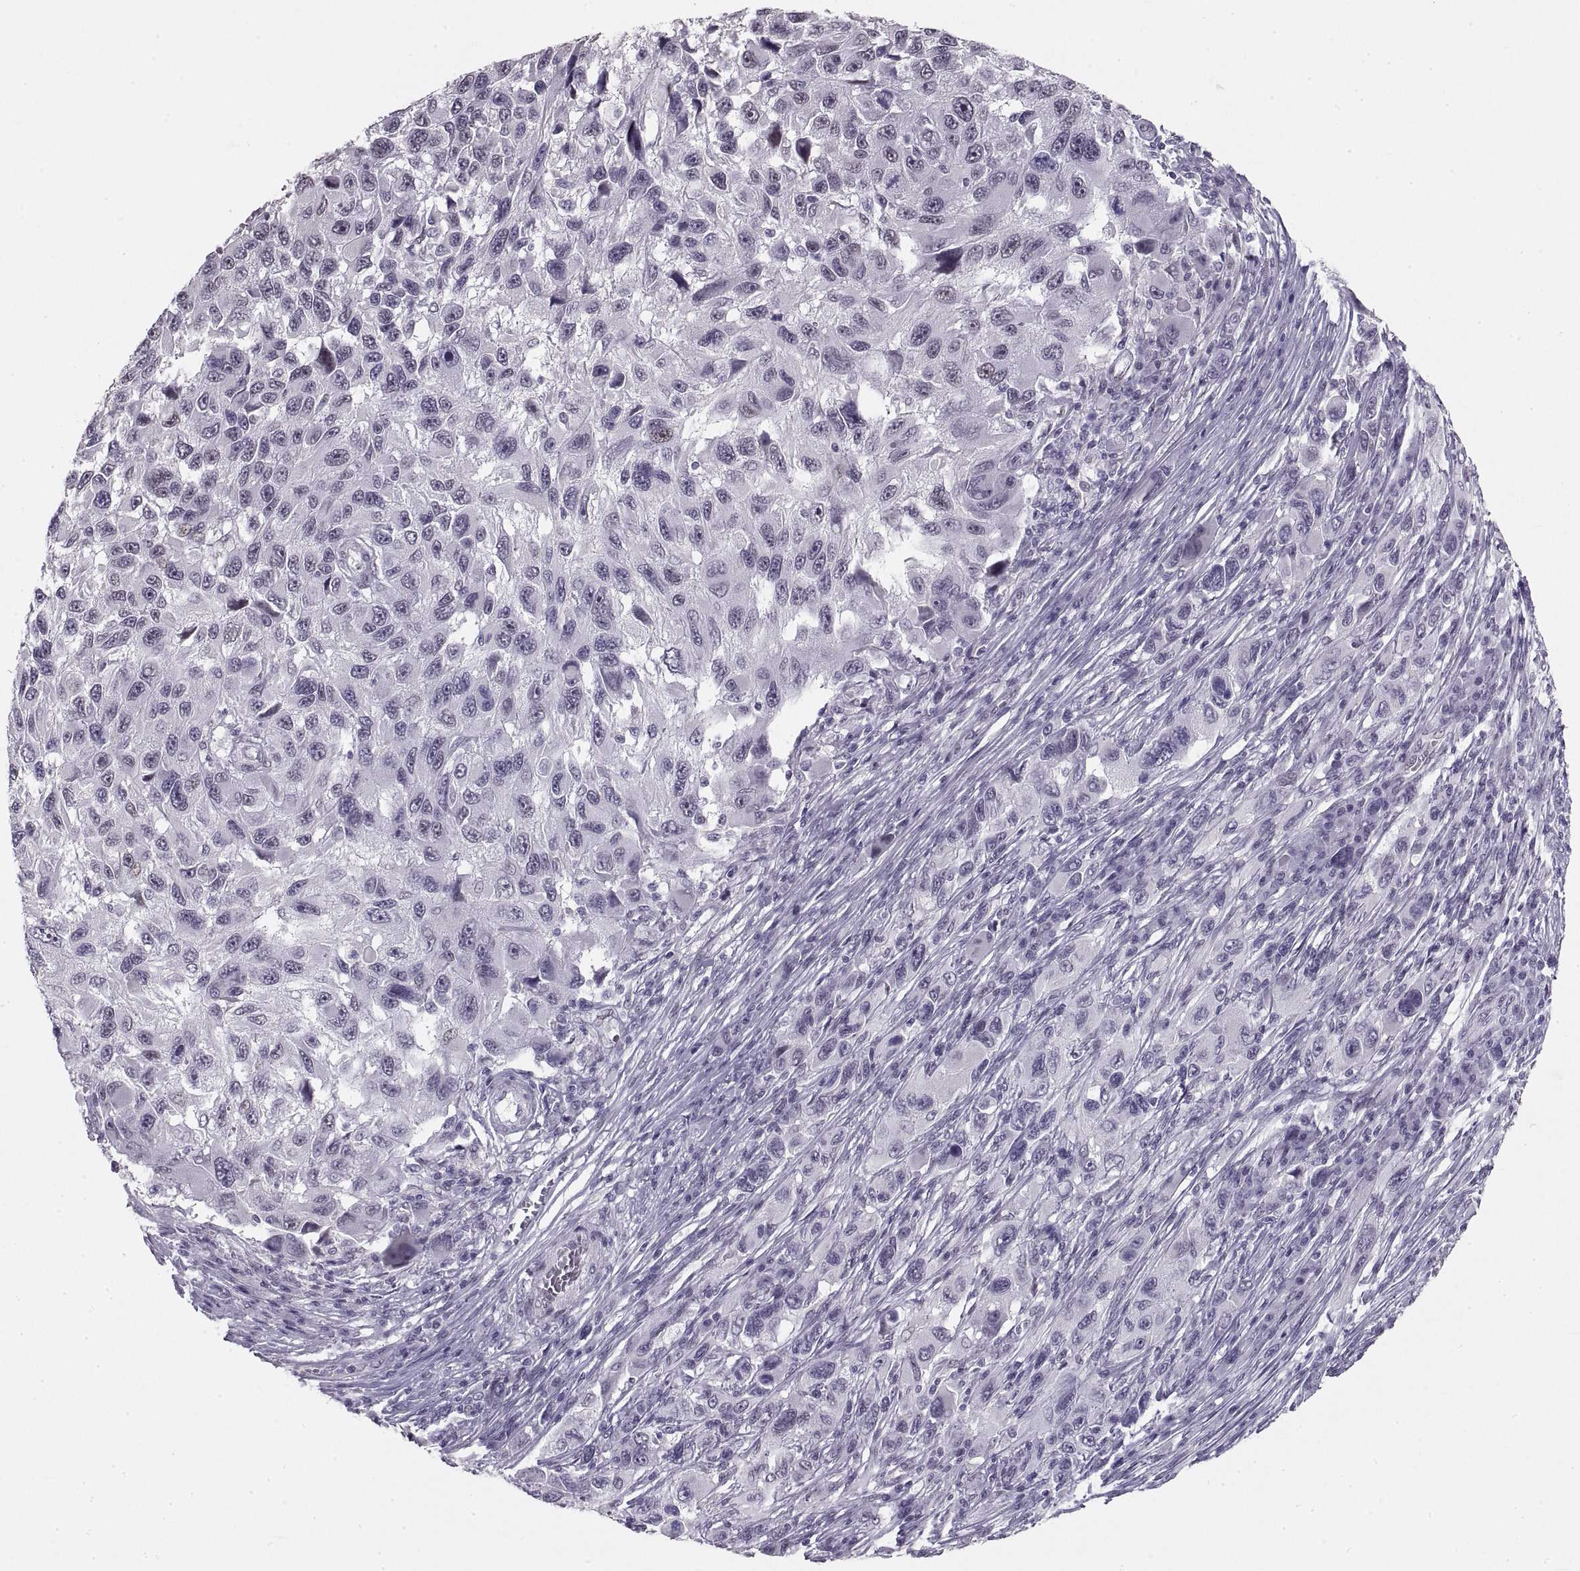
{"staining": {"intensity": "moderate", "quantity": ">75%", "location": "nuclear"}, "tissue": "melanoma", "cell_type": "Tumor cells", "image_type": "cancer", "snomed": [{"axis": "morphology", "description": "Malignant melanoma, NOS"}, {"axis": "topography", "description": "Skin"}], "caption": "Protein expression analysis of human malignant melanoma reveals moderate nuclear staining in approximately >75% of tumor cells.", "gene": "NANOS3", "patient": {"sex": "male", "age": 53}}